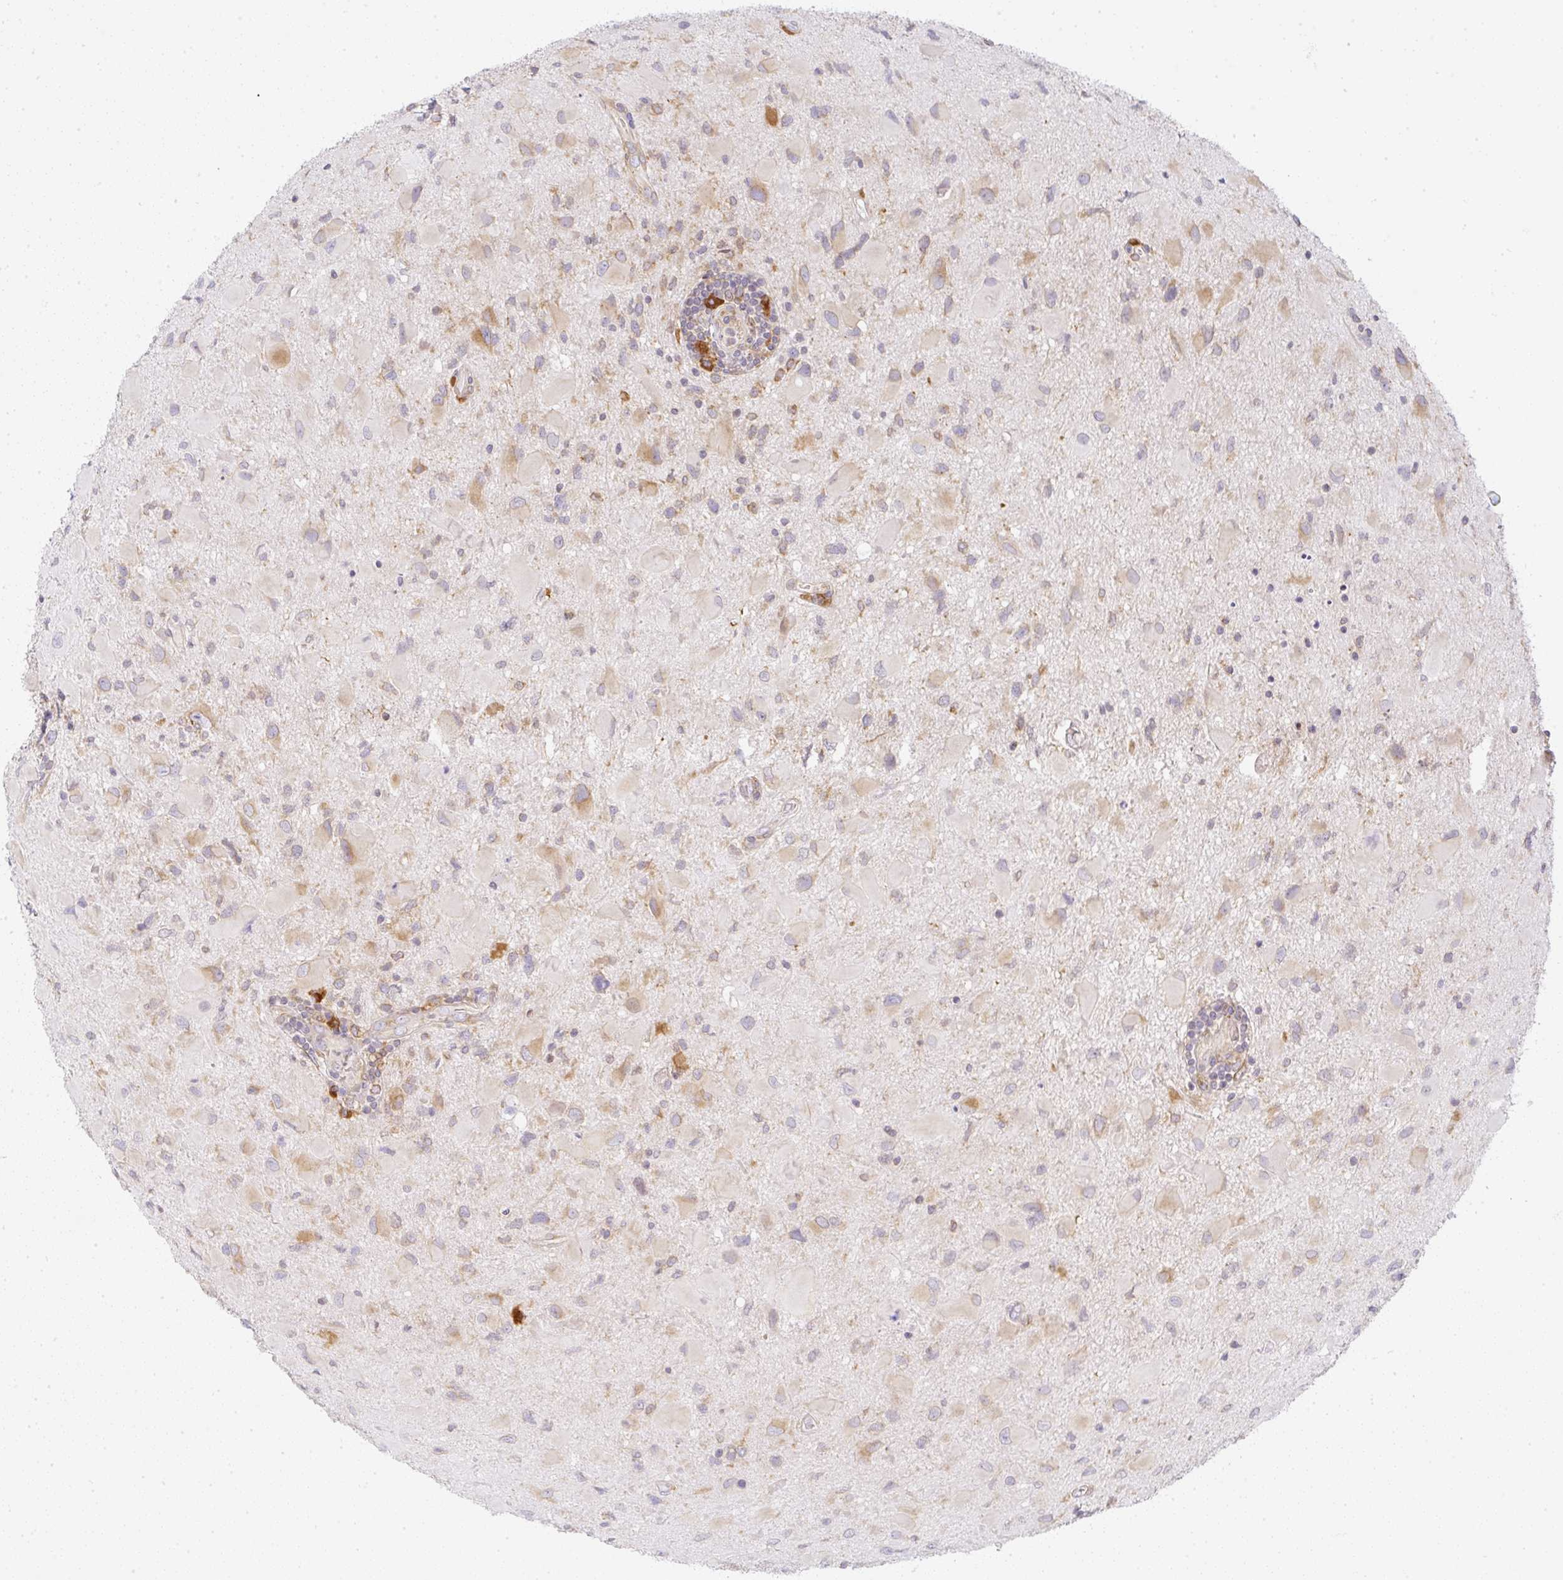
{"staining": {"intensity": "moderate", "quantity": "25%-75%", "location": "cytoplasmic/membranous"}, "tissue": "glioma", "cell_type": "Tumor cells", "image_type": "cancer", "snomed": [{"axis": "morphology", "description": "Glioma, malignant, Low grade"}, {"axis": "topography", "description": "Brain"}], "caption": "Tumor cells exhibit medium levels of moderate cytoplasmic/membranous positivity in approximately 25%-75% of cells in human malignant glioma (low-grade).", "gene": "DERL2", "patient": {"sex": "female", "age": 32}}